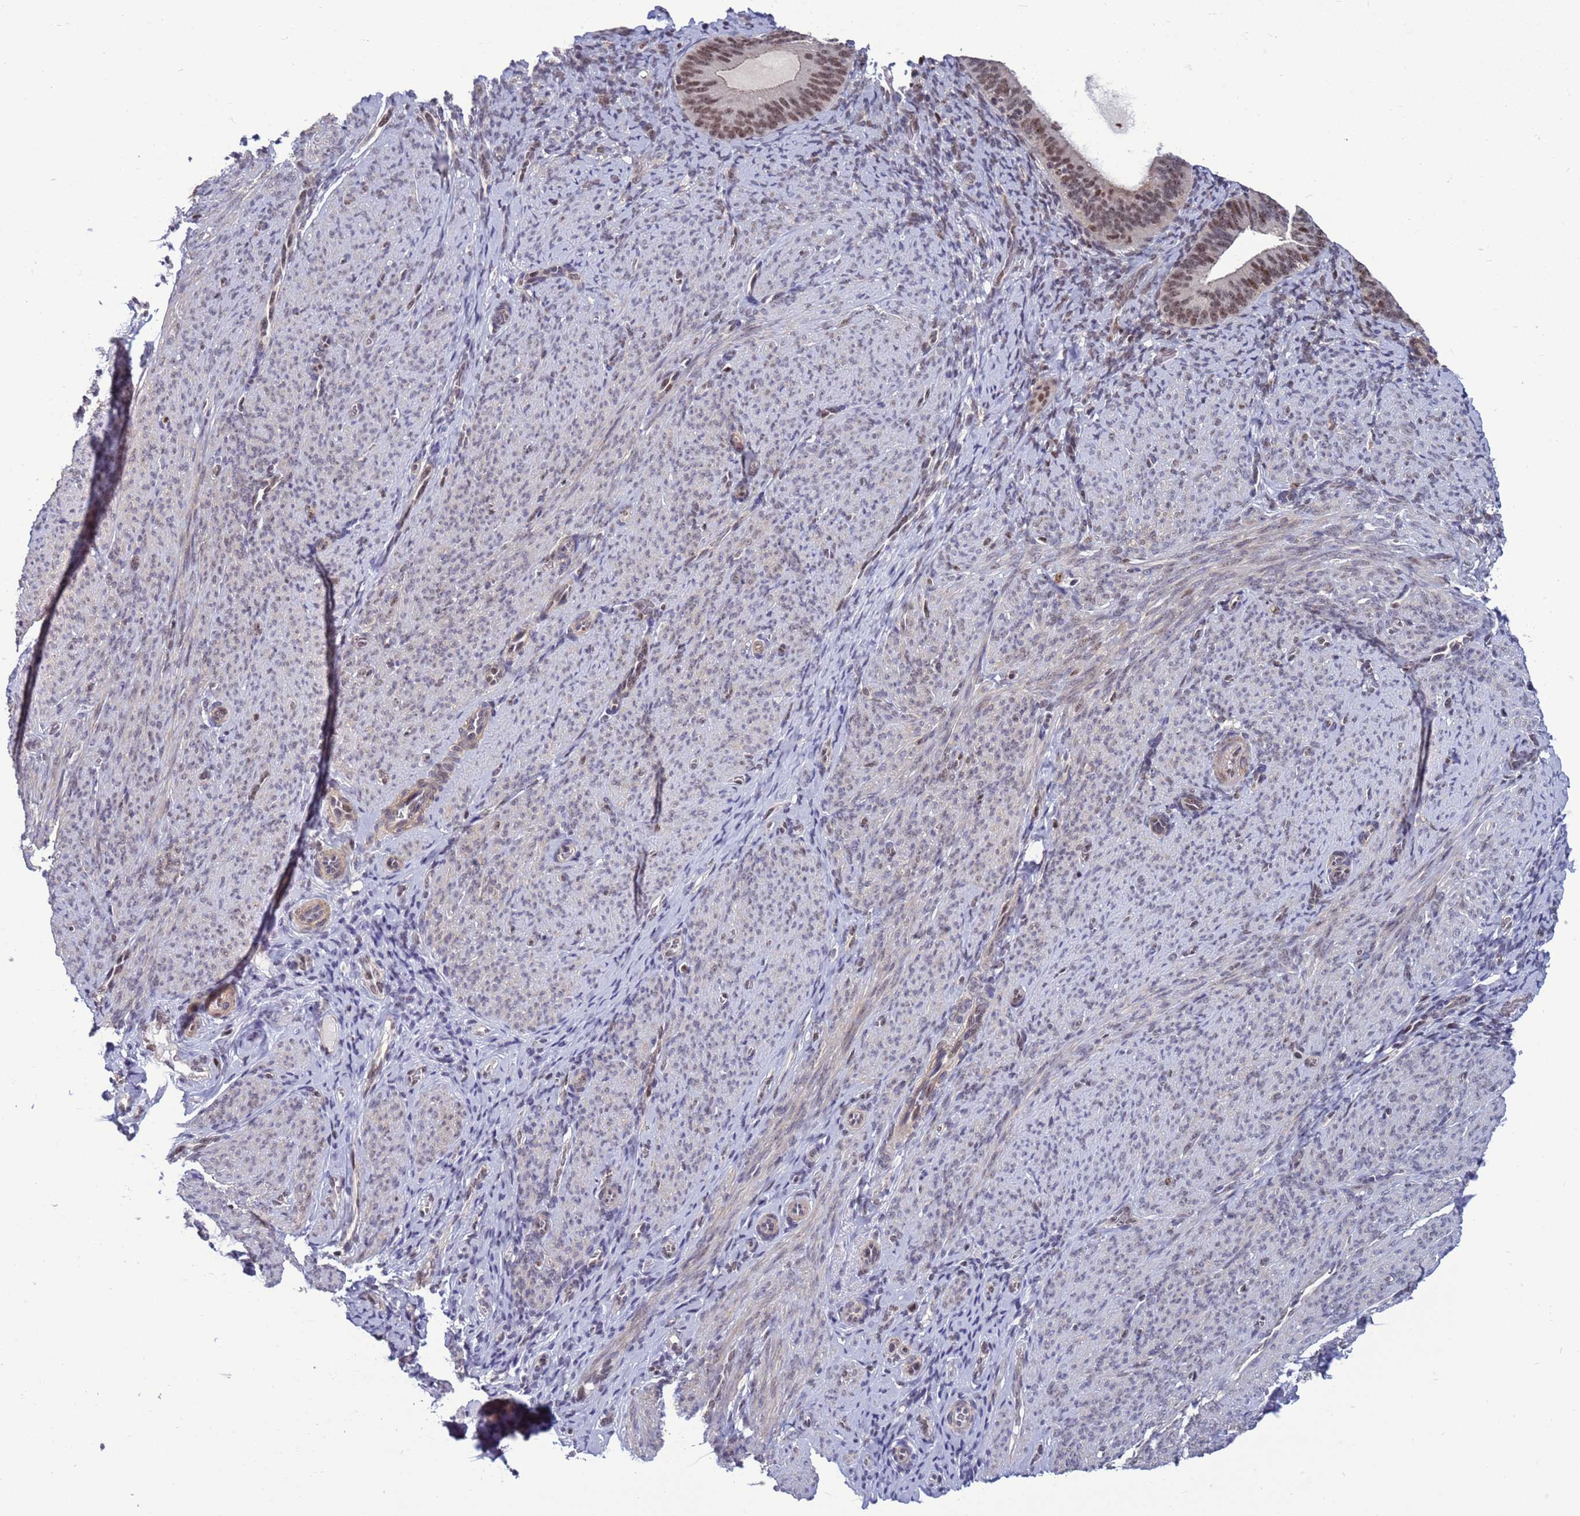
{"staining": {"intensity": "weak", "quantity": "<25%", "location": "nuclear"}, "tissue": "endometrium", "cell_type": "Cells in endometrial stroma", "image_type": "normal", "snomed": [{"axis": "morphology", "description": "Normal tissue, NOS"}, {"axis": "topography", "description": "Endometrium"}], "caption": "This is an IHC photomicrograph of unremarkable endometrium. There is no positivity in cells in endometrial stroma.", "gene": "NSL1", "patient": {"sex": "female", "age": 65}}